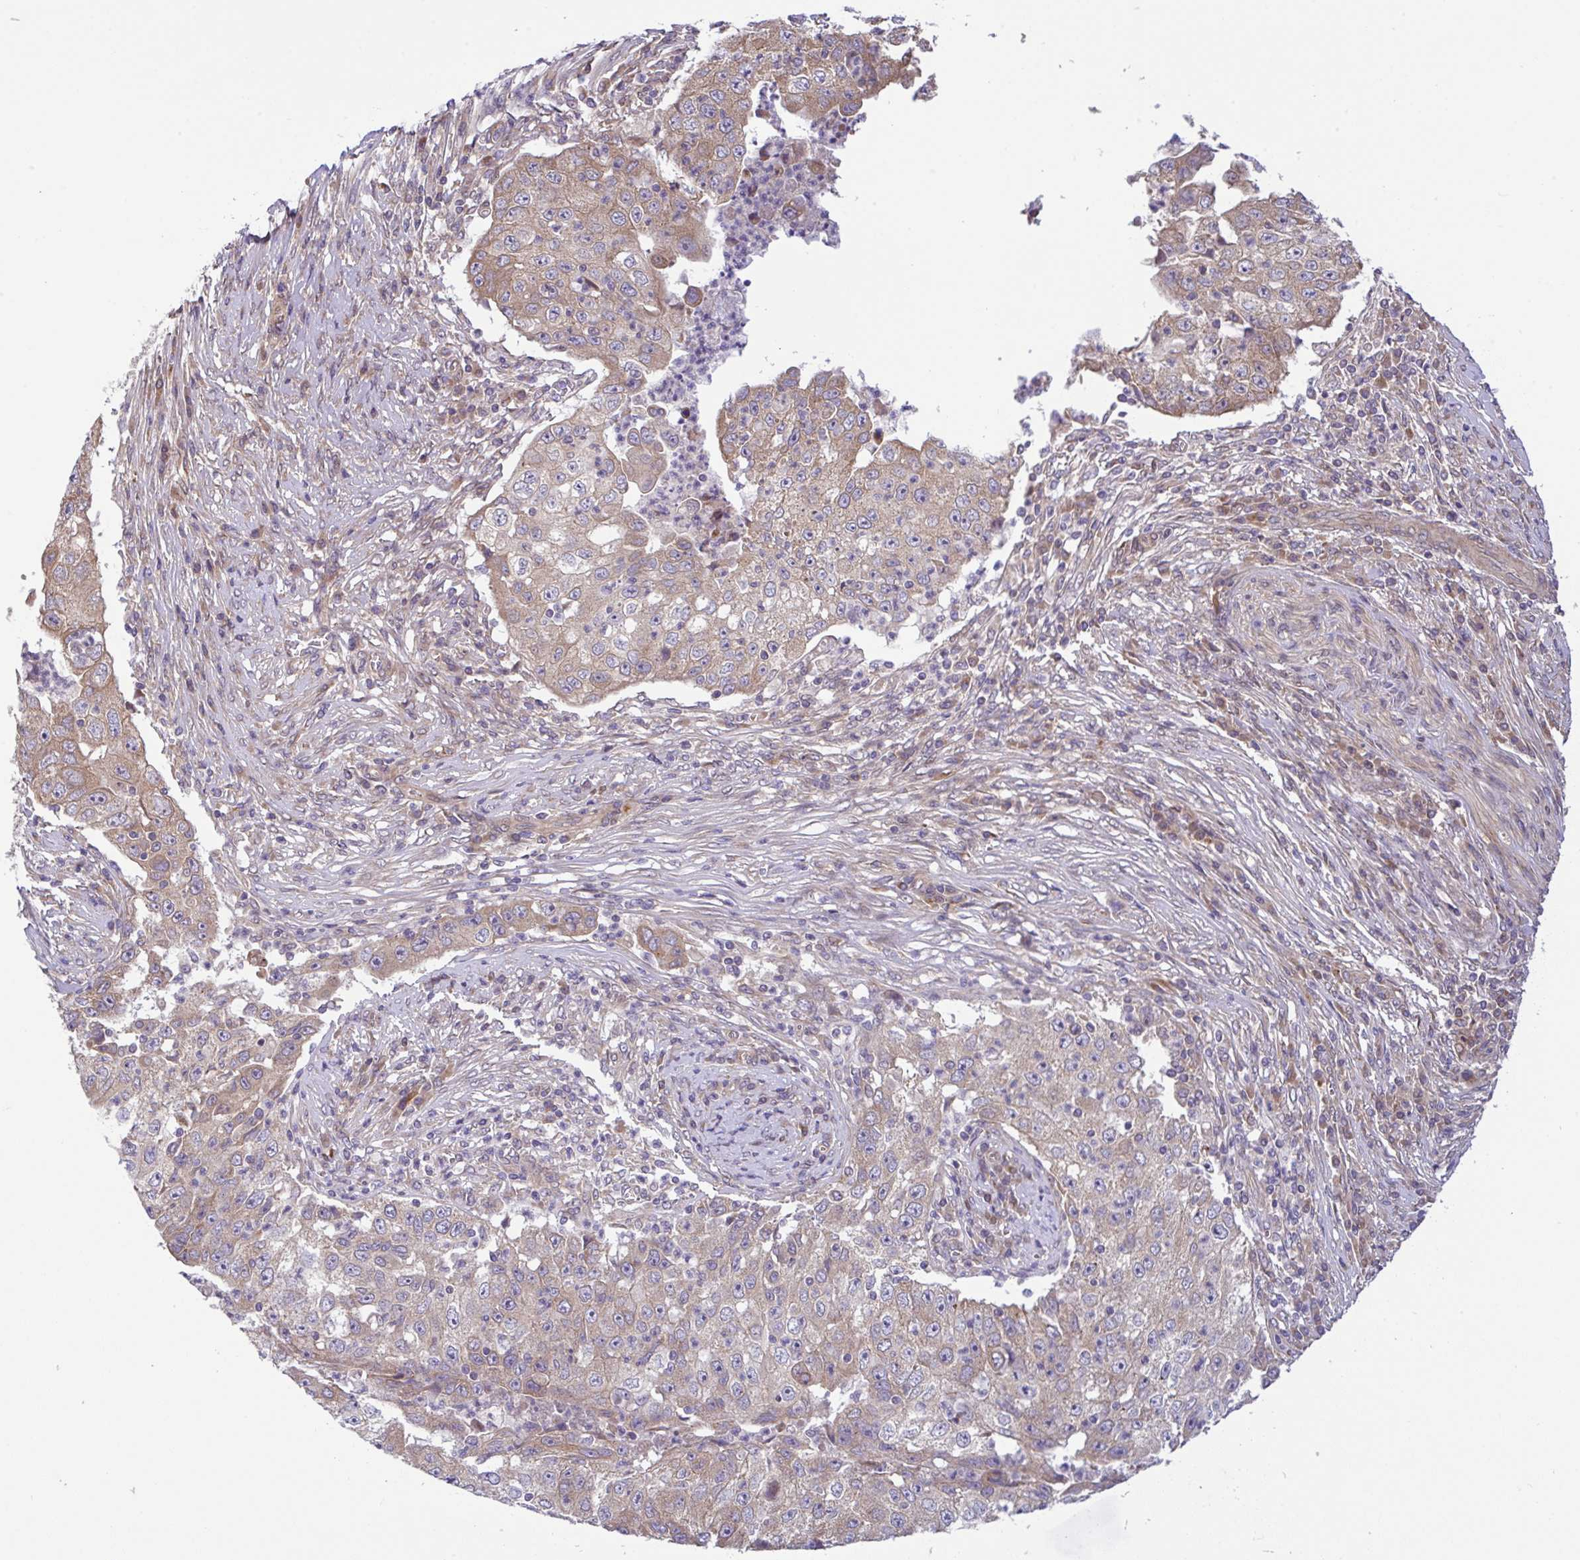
{"staining": {"intensity": "weak", "quantity": "25%-75%", "location": "cytoplasmic/membranous"}, "tissue": "lung cancer", "cell_type": "Tumor cells", "image_type": "cancer", "snomed": [{"axis": "morphology", "description": "Squamous cell carcinoma, NOS"}, {"axis": "topography", "description": "Lung"}], "caption": "DAB immunohistochemical staining of squamous cell carcinoma (lung) shows weak cytoplasmic/membranous protein expression in about 25%-75% of tumor cells. (IHC, brightfield microscopy, high magnification).", "gene": "UBE4A", "patient": {"sex": "male", "age": 64}}